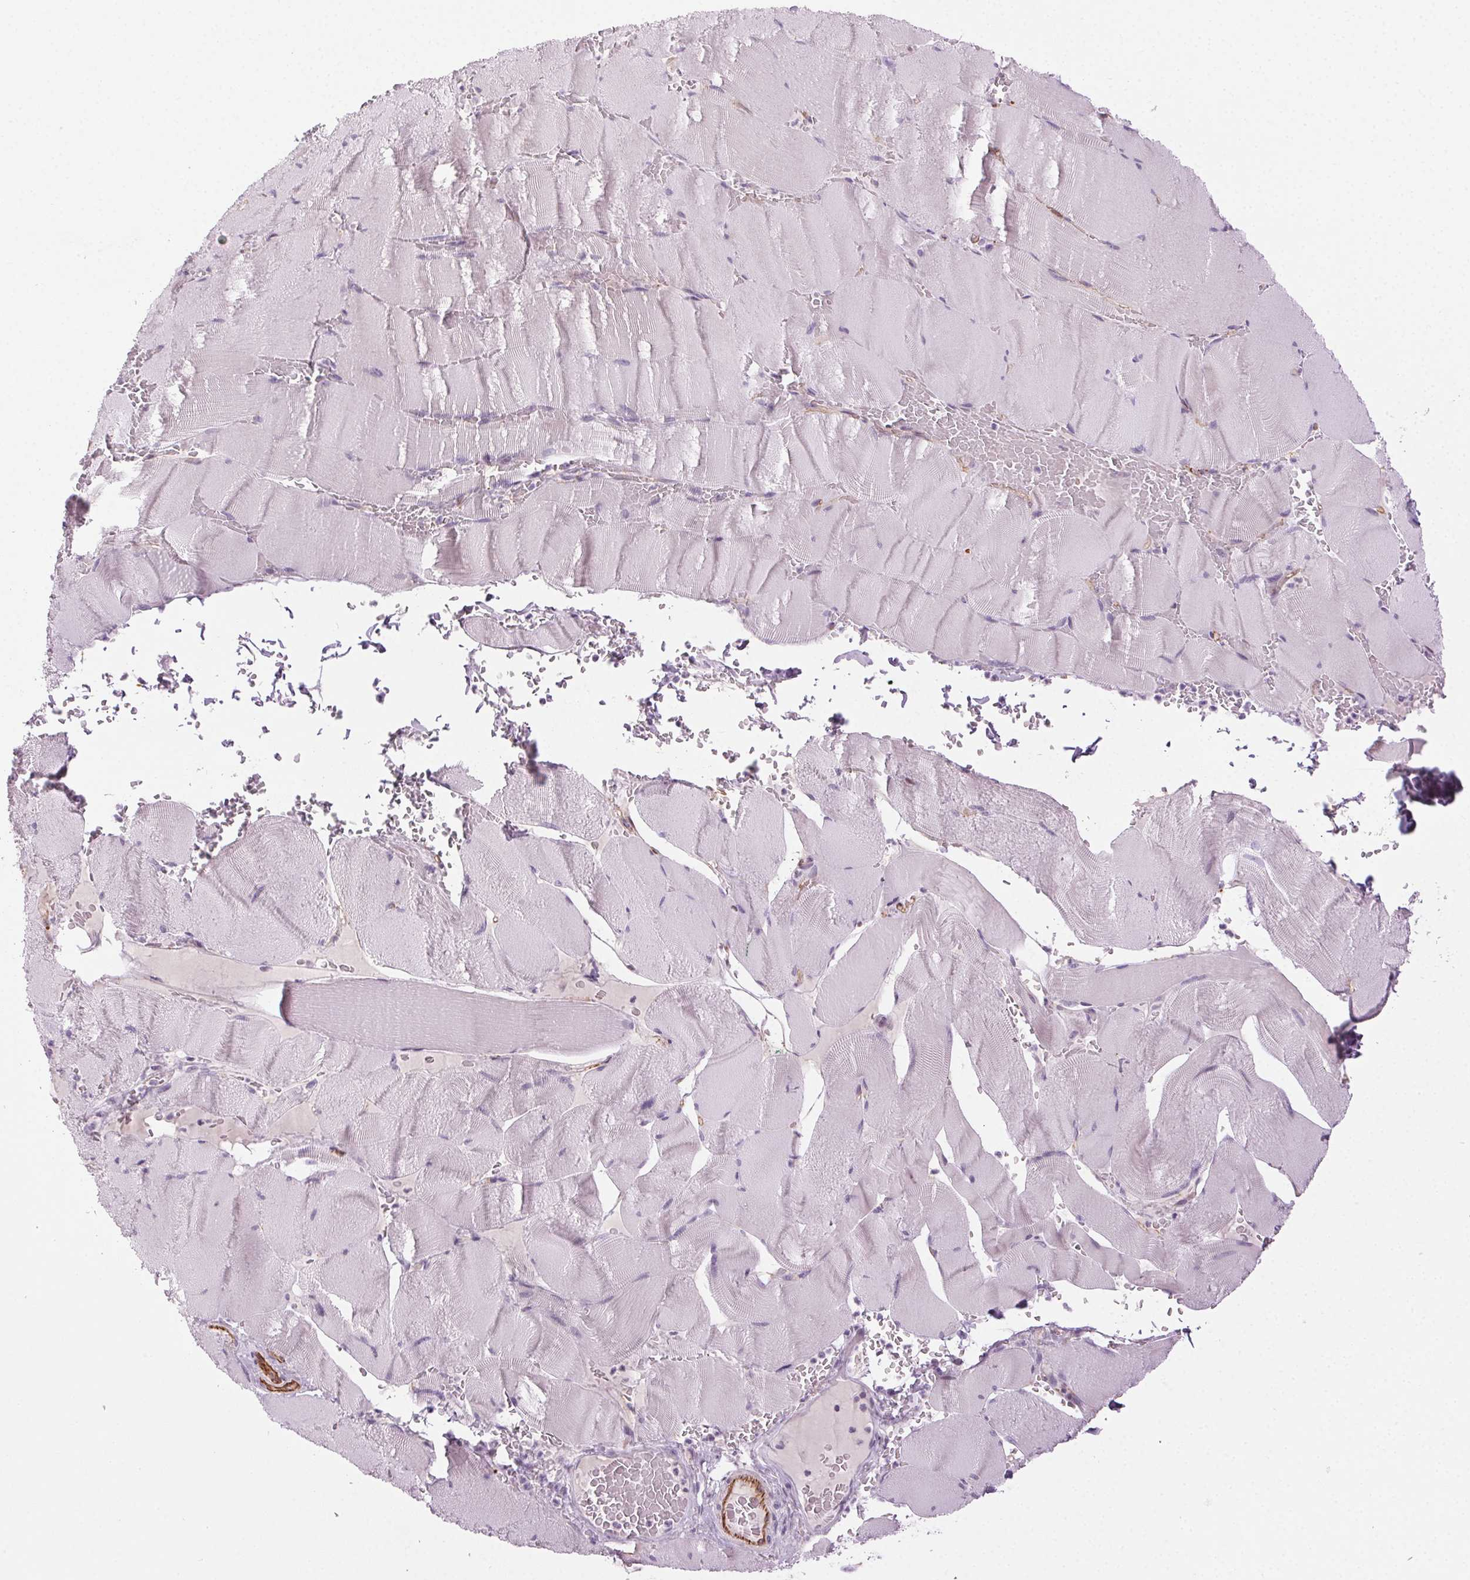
{"staining": {"intensity": "negative", "quantity": "none", "location": "none"}, "tissue": "skeletal muscle", "cell_type": "Myocytes", "image_type": "normal", "snomed": [{"axis": "morphology", "description": "Normal tissue, NOS"}, {"axis": "topography", "description": "Skeletal muscle"}], "caption": "A high-resolution histopathology image shows immunohistochemistry (IHC) staining of unremarkable skeletal muscle, which demonstrates no significant staining in myocytes. Brightfield microscopy of immunohistochemistry (IHC) stained with DAB (3,3'-diaminobenzidine) (brown) and hematoxylin (blue), captured at high magnification.", "gene": "AIF1L", "patient": {"sex": "male", "age": 56}}